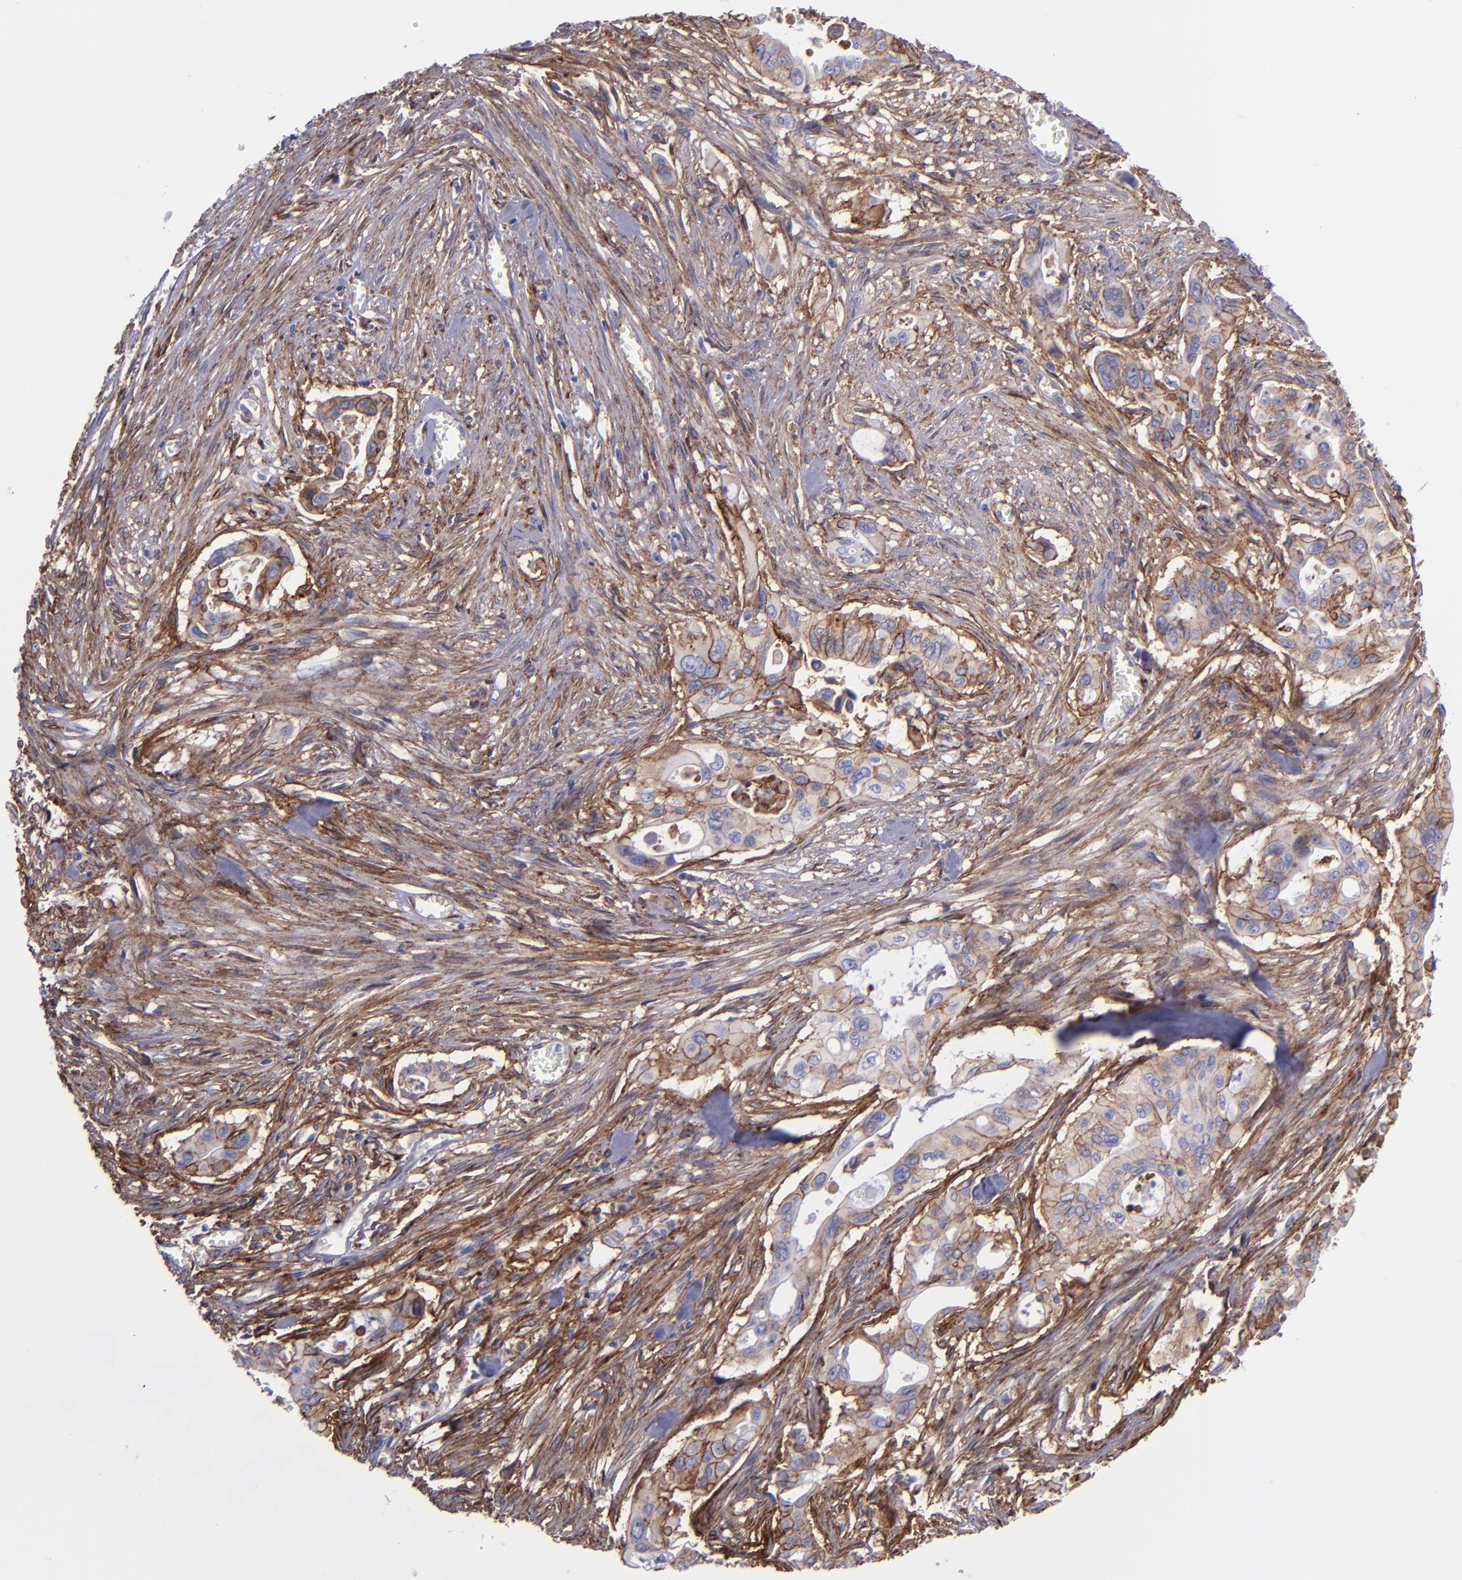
{"staining": {"intensity": "moderate", "quantity": "25%-75%", "location": "cytoplasmic/membranous"}, "tissue": "pancreatic cancer", "cell_type": "Tumor cells", "image_type": "cancer", "snomed": [{"axis": "morphology", "description": "Adenocarcinoma, NOS"}, {"axis": "topography", "description": "Pancreas"}], "caption": "Protein expression analysis of pancreatic cancer (adenocarcinoma) displays moderate cytoplasmic/membranous expression in about 25%-75% of tumor cells.", "gene": "ITGAV", "patient": {"sex": "male", "age": 77}}